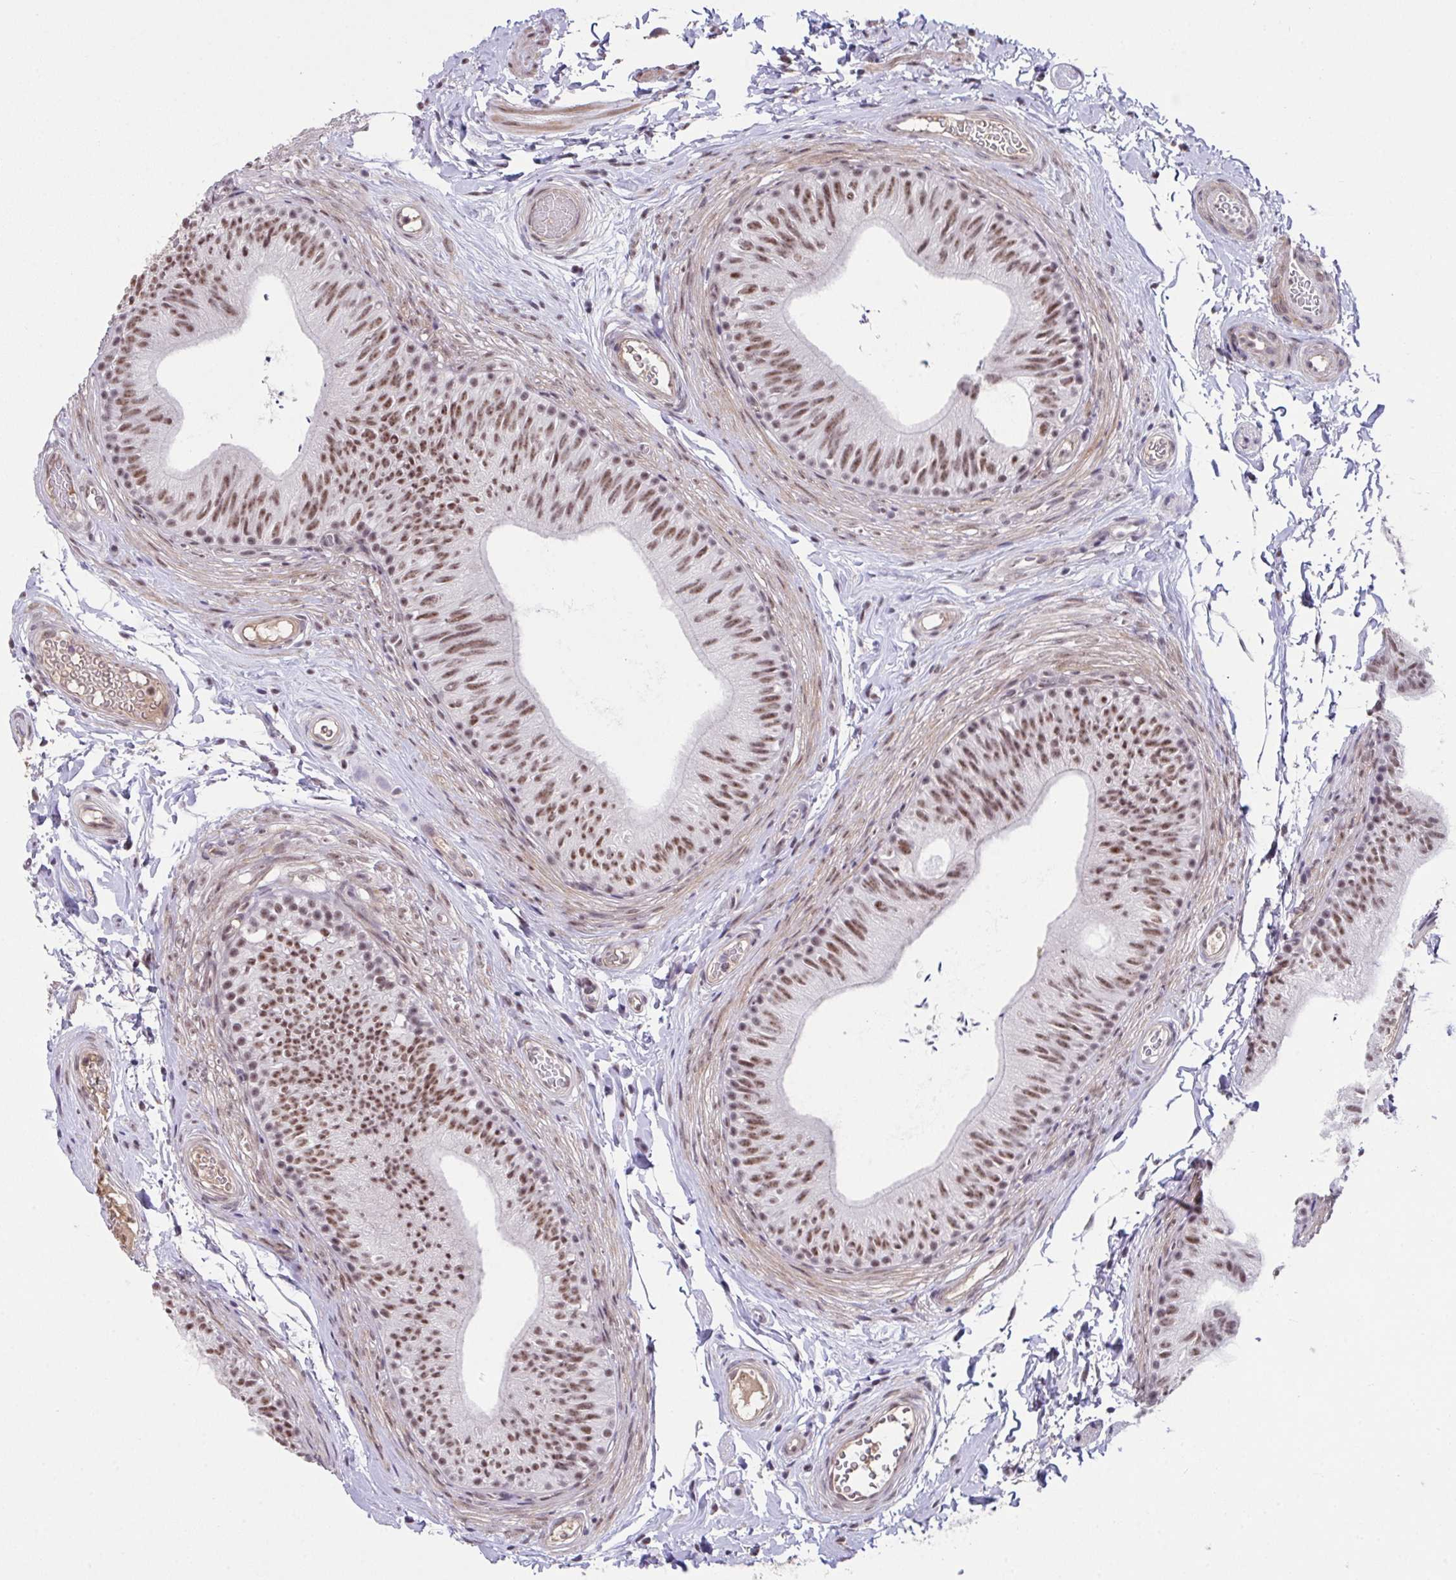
{"staining": {"intensity": "moderate", "quantity": ">75%", "location": "nuclear"}, "tissue": "epididymis", "cell_type": "Glandular cells", "image_type": "normal", "snomed": [{"axis": "morphology", "description": "Normal tissue, NOS"}, {"axis": "topography", "description": "Epididymis, spermatic cord, NOS"}, {"axis": "topography", "description": "Epididymis"}, {"axis": "topography", "description": "Peripheral nerve tissue"}], "caption": "This histopathology image reveals IHC staining of unremarkable human epididymis, with medium moderate nuclear expression in about >75% of glandular cells.", "gene": "RBBP6", "patient": {"sex": "male", "age": 29}}